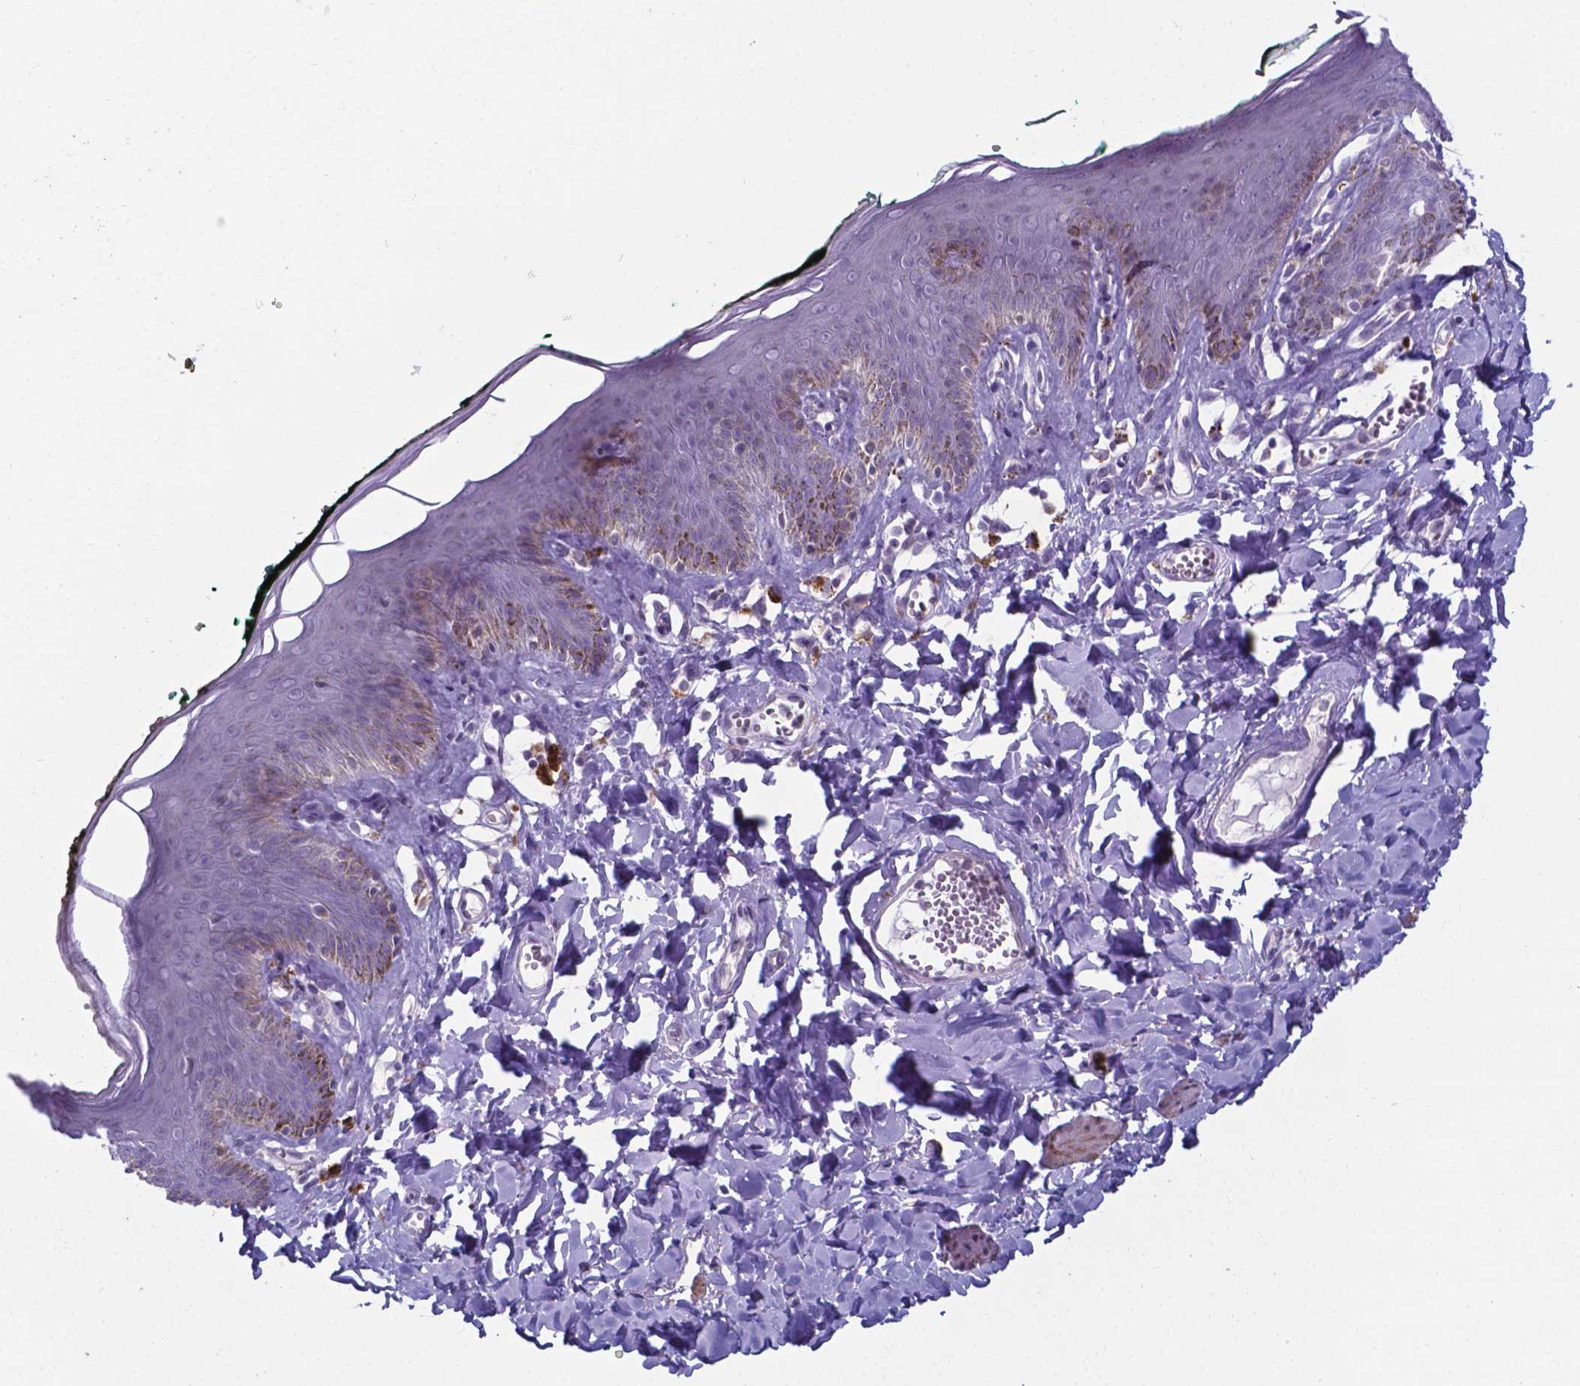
{"staining": {"intensity": "negative", "quantity": "none", "location": "none"}, "tissue": "skin", "cell_type": "Epidermal cells", "image_type": "normal", "snomed": [{"axis": "morphology", "description": "Normal tissue, NOS"}, {"axis": "topography", "description": "Vulva"}, {"axis": "topography", "description": "Peripheral nerve tissue"}], "caption": "Immunohistochemistry (IHC) photomicrograph of unremarkable skin: skin stained with DAB (3,3'-diaminobenzidine) demonstrates no significant protein staining in epidermal cells.", "gene": "AP5B1", "patient": {"sex": "female", "age": 66}}